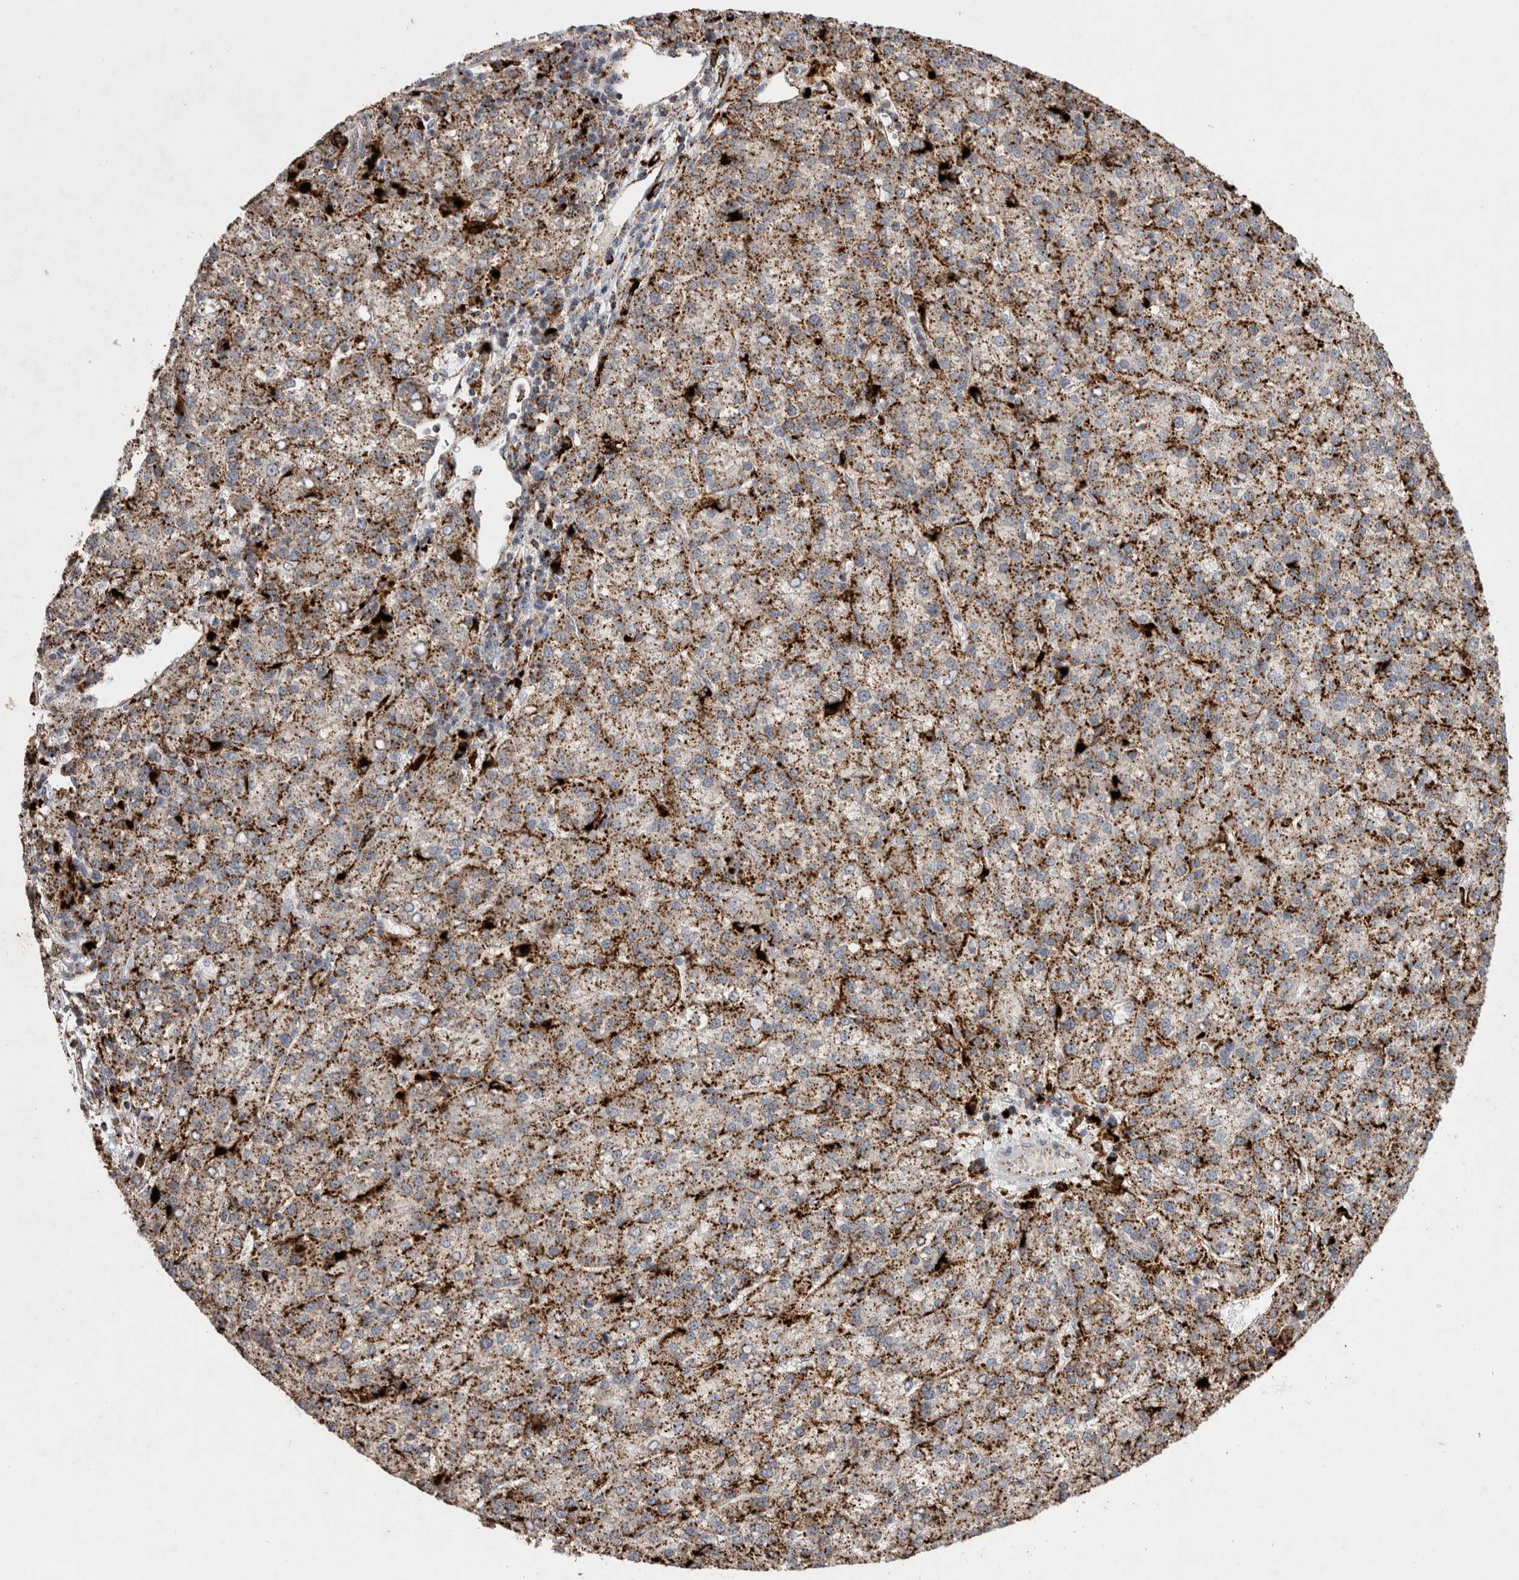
{"staining": {"intensity": "strong", "quantity": ">75%", "location": "cytoplasmic/membranous"}, "tissue": "liver cancer", "cell_type": "Tumor cells", "image_type": "cancer", "snomed": [{"axis": "morphology", "description": "Carcinoma, Hepatocellular, NOS"}, {"axis": "topography", "description": "Liver"}], "caption": "Human liver cancer (hepatocellular carcinoma) stained with a brown dye exhibits strong cytoplasmic/membranous positive expression in about >75% of tumor cells.", "gene": "CTSA", "patient": {"sex": "female", "age": 58}}